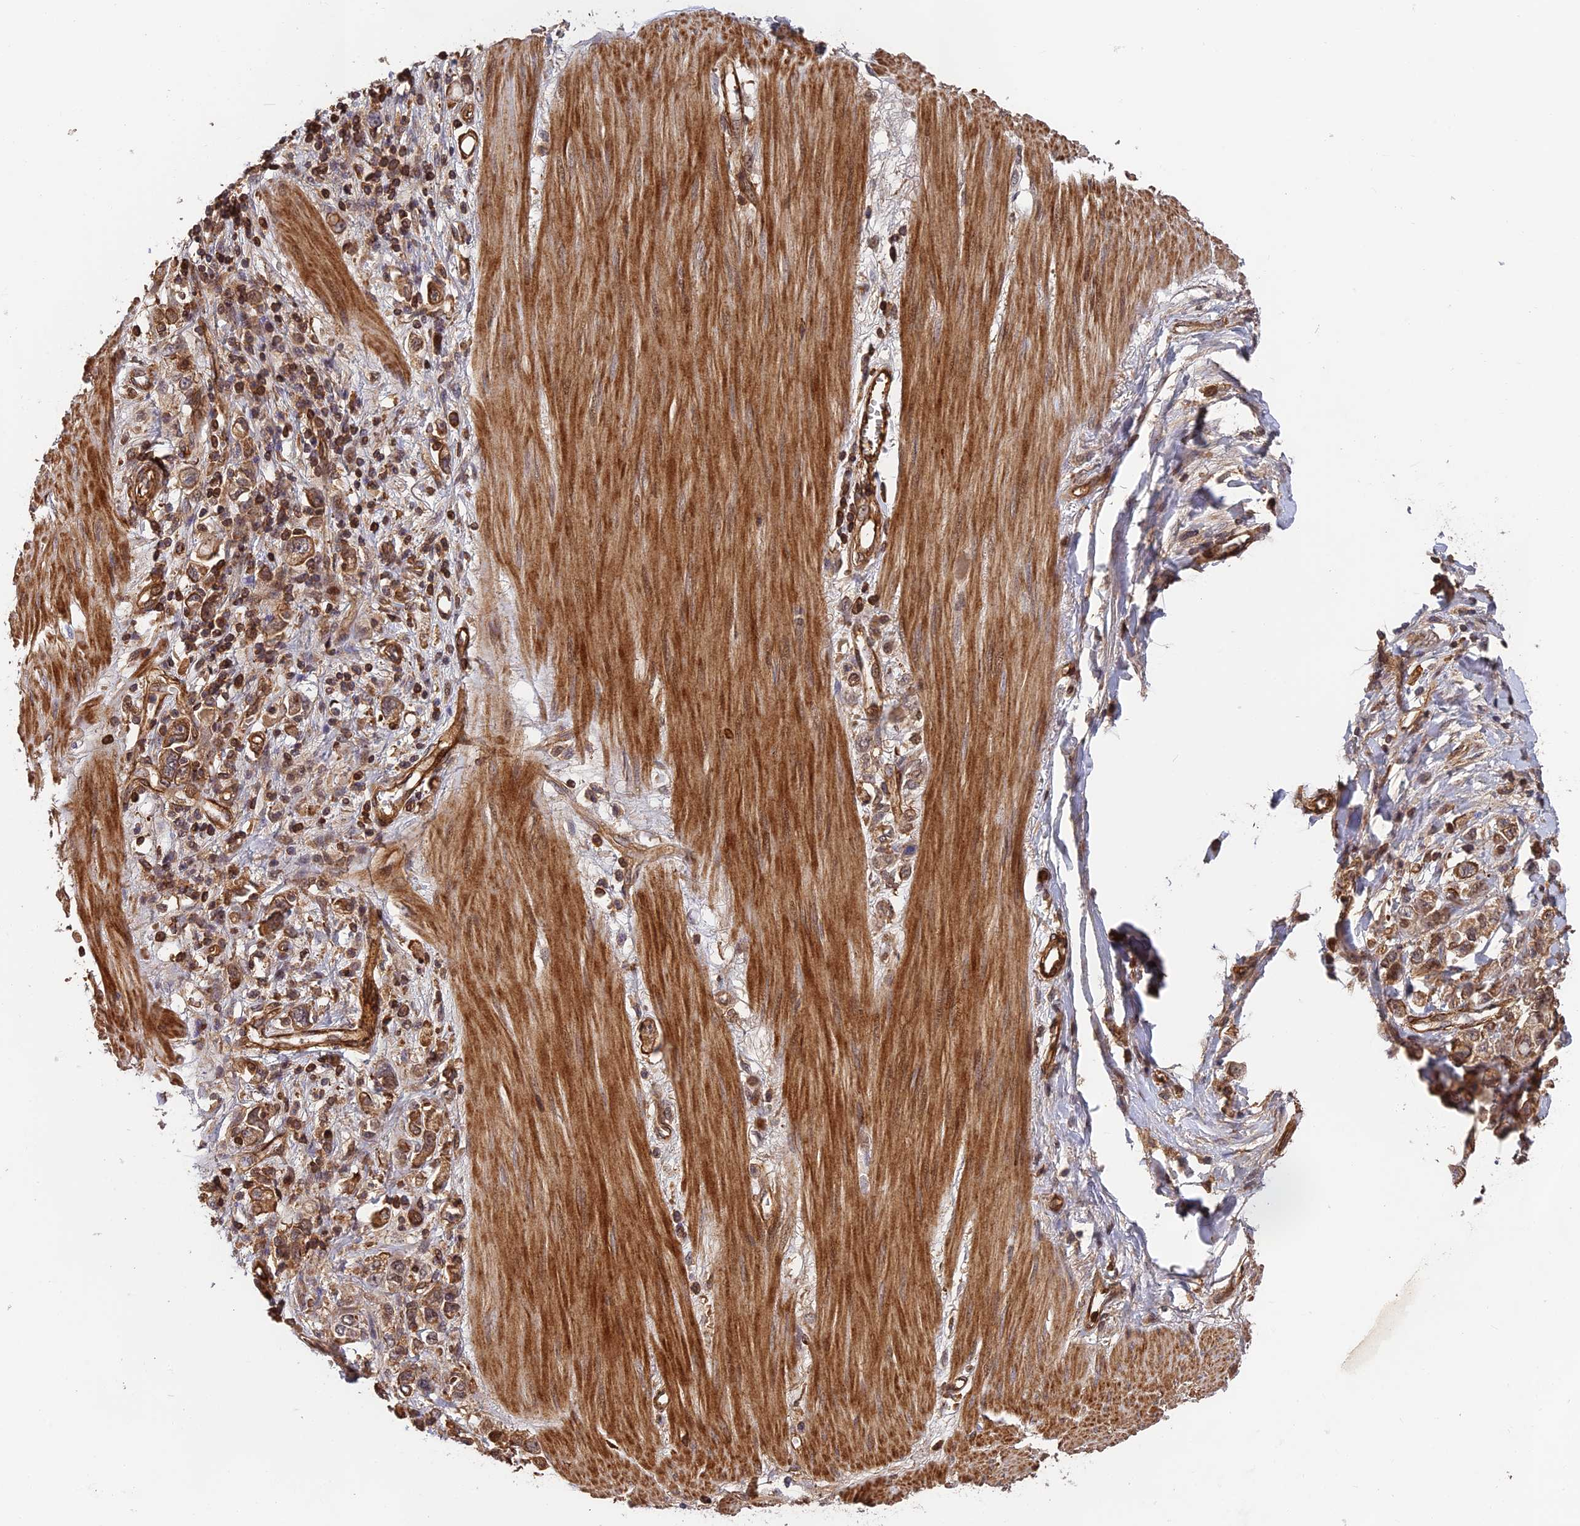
{"staining": {"intensity": "moderate", "quantity": ">75%", "location": "cytoplasmic/membranous"}, "tissue": "stomach cancer", "cell_type": "Tumor cells", "image_type": "cancer", "snomed": [{"axis": "morphology", "description": "Adenocarcinoma, NOS"}, {"axis": "topography", "description": "Stomach"}], "caption": "DAB (3,3'-diaminobenzidine) immunohistochemical staining of human stomach cancer reveals moderate cytoplasmic/membranous protein expression in approximately >75% of tumor cells.", "gene": "OSBPL1A", "patient": {"sex": "female", "age": 76}}